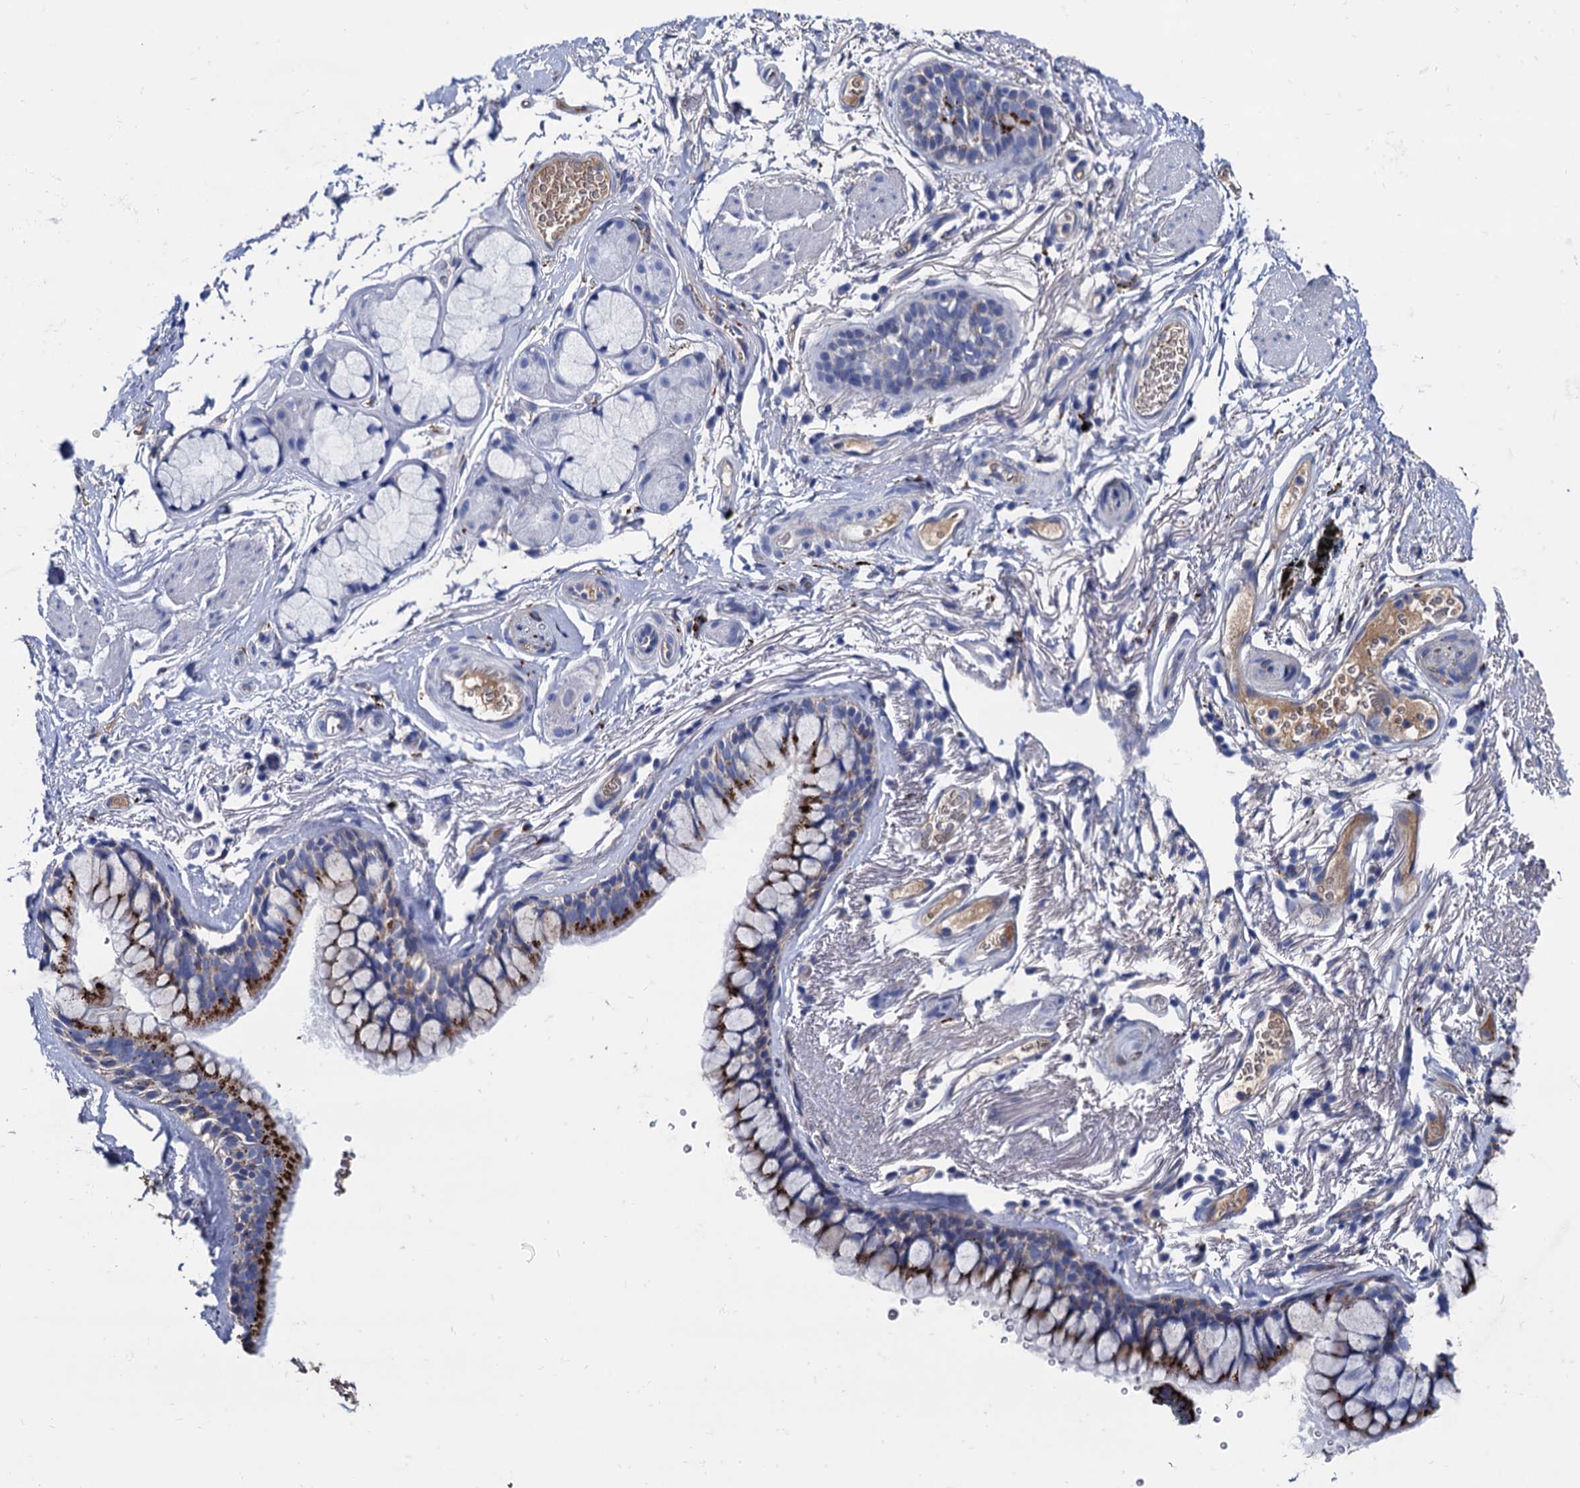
{"staining": {"intensity": "strong", "quantity": "25%-75%", "location": "cytoplasmic/membranous"}, "tissue": "bronchus", "cell_type": "Respiratory epithelial cells", "image_type": "normal", "snomed": [{"axis": "morphology", "description": "Normal tissue, NOS"}, {"axis": "topography", "description": "Cartilage tissue"}], "caption": "Protein staining by immunohistochemistry (IHC) demonstrates strong cytoplasmic/membranous staining in about 25%-75% of respiratory epithelial cells in unremarkable bronchus. The staining was performed using DAB to visualize the protein expression in brown, while the nuclei were stained in blue with hematoxylin (Magnification: 20x).", "gene": "APOD", "patient": {"sex": "male", "age": 63}}